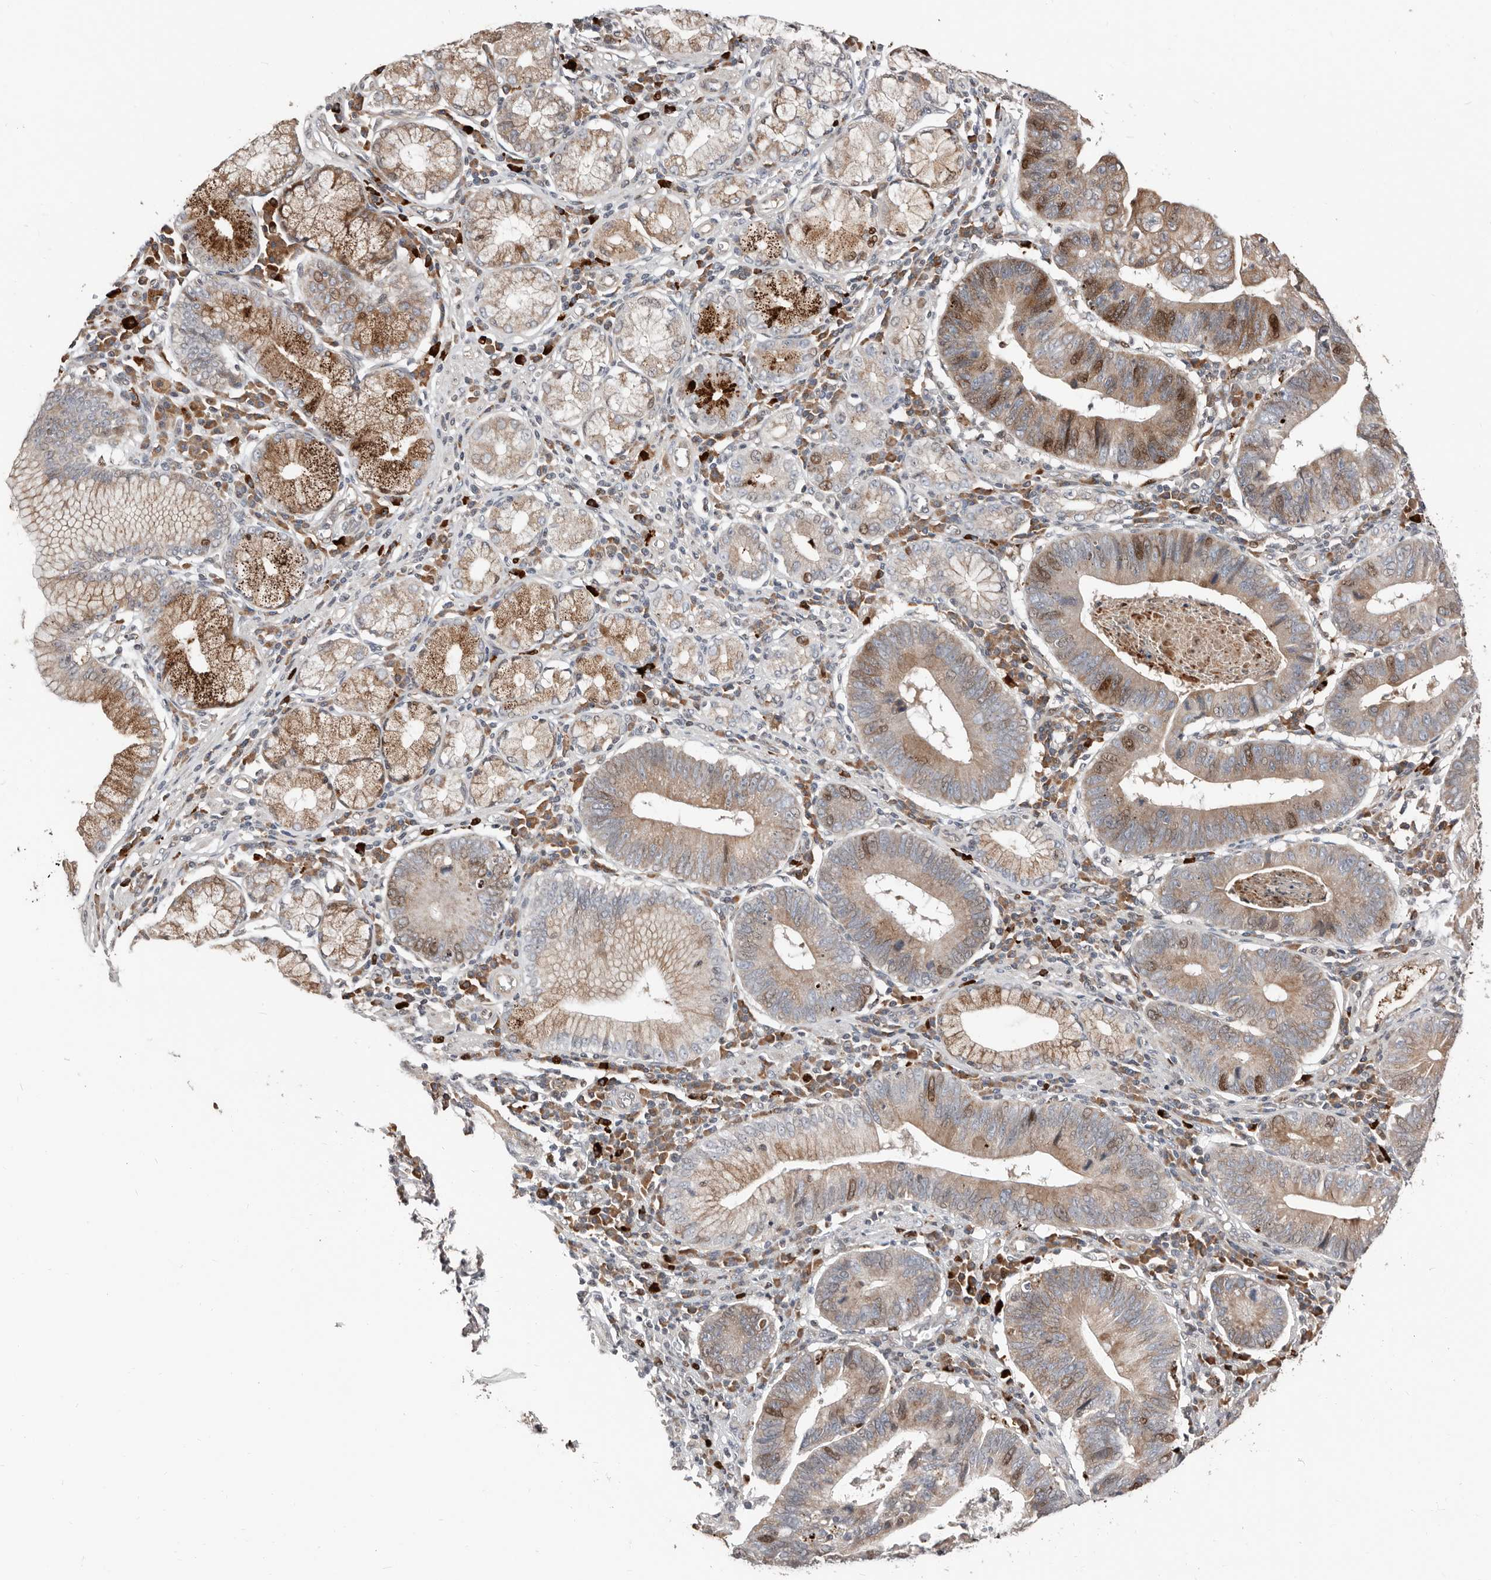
{"staining": {"intensity": "moderate", "quantity": "25%-75%", "location": "cytoplasmic/membranous,nuclear"}, "tissue": "stomach cancer", "cell_type": "Tumor cells", "image_type": "cancer", "snomed": [{"axis": "morphology", "description": "Adenocarcinoma, NOS"}, {"axis": "topography", "description": "Stomach"}], "caption": "A brown stain labels moderate cytoplasmic/membranous and nuclear positivity of a protein in adenocarcinoma (stomach) tumor cells.", "gene": "SMYD4", "patient": {"sex": "male", "age": 59}}